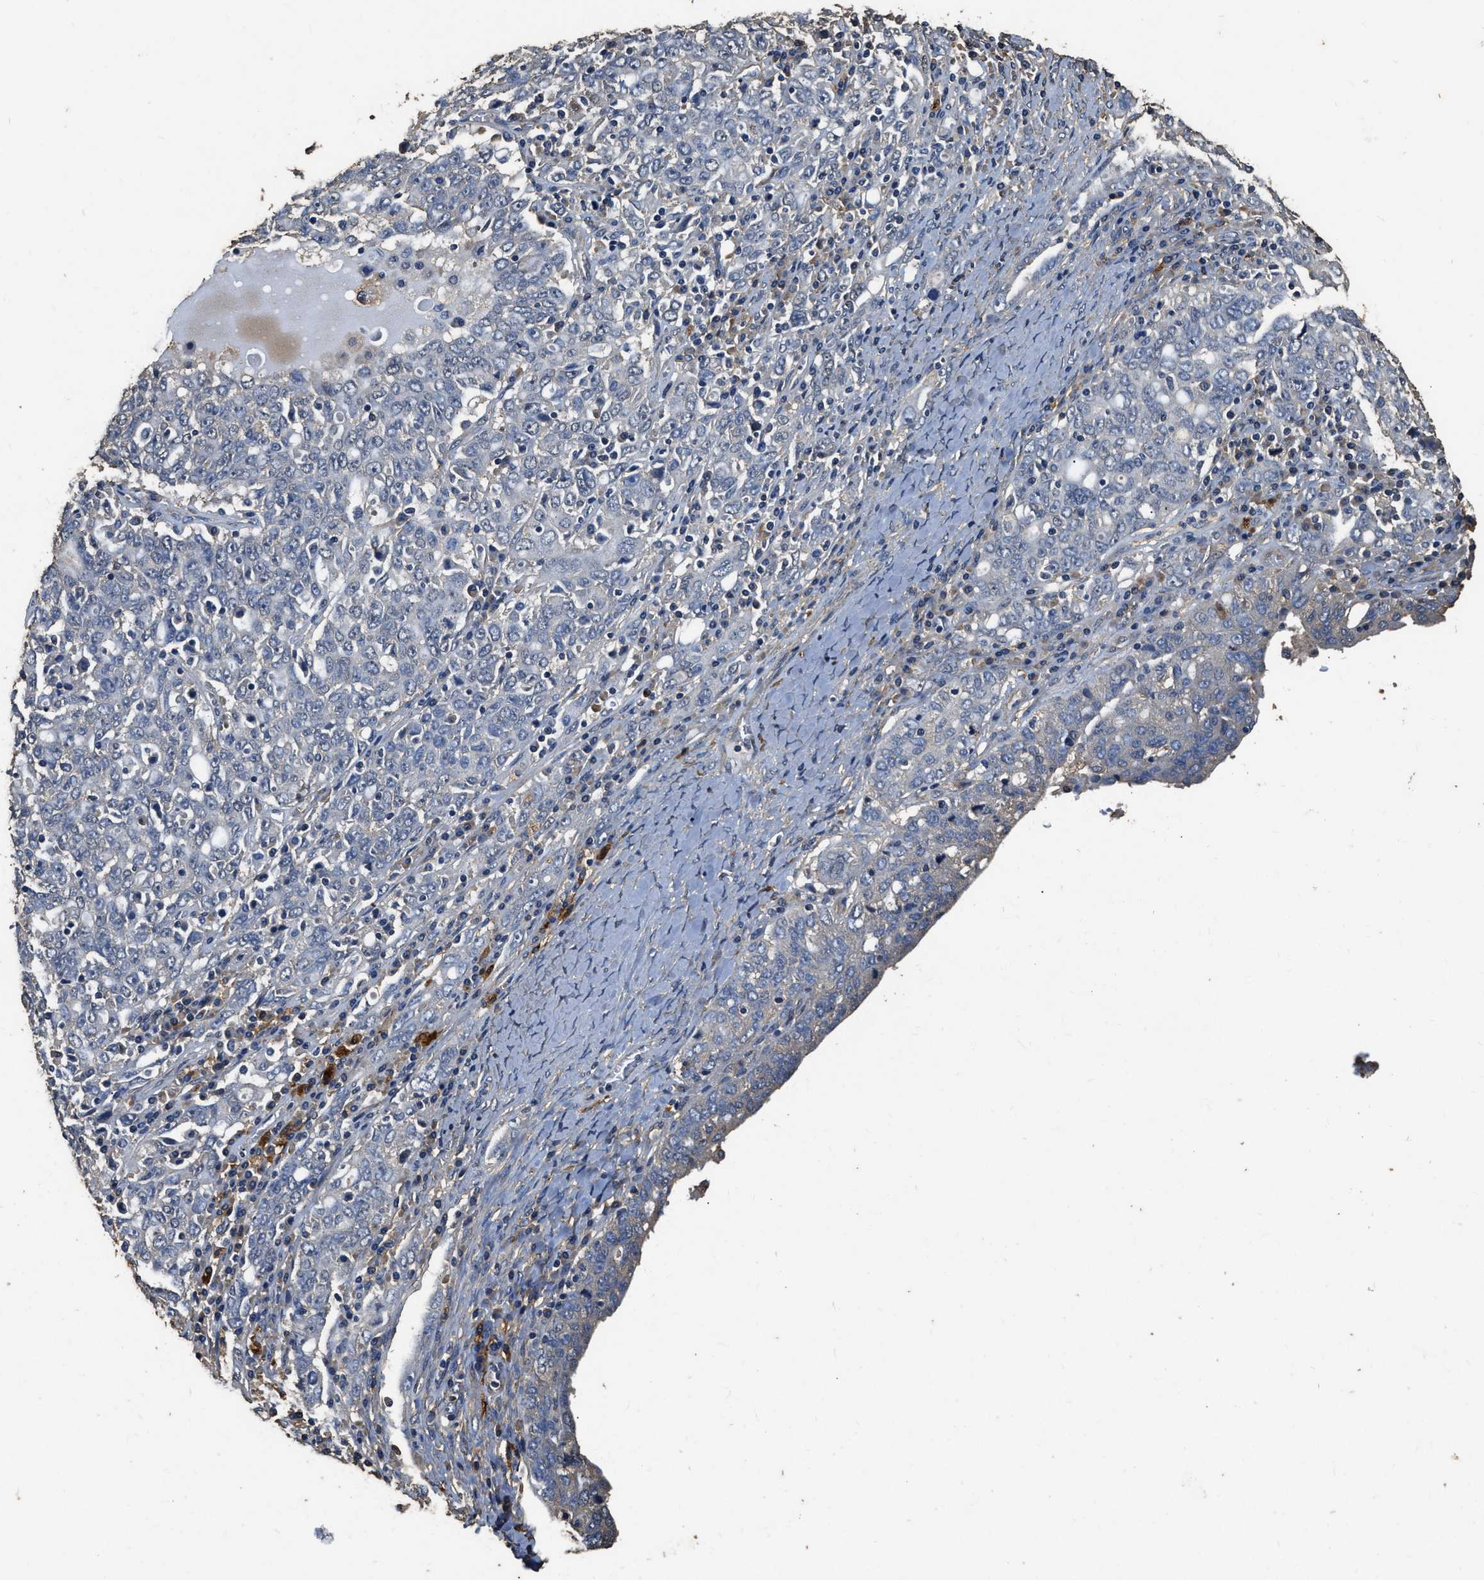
{"staining": {"intensity": "negative", "quantity": "none", "location": "none"}, "tissue": "ovarian cancer", "cell_type": "Tumor cells", "image_type": "cancer", "snomed": [{"axis": "morphology", "description": "Carcinoma, endometroid"}, {"axis": "topography", "description": "Ovary"}], "caption": "The histopathology image reveals no significant expression in tumor cells of ovarian cancer.", "gene": "MIB1", "patient": {"sex": "female", "age": 62}}